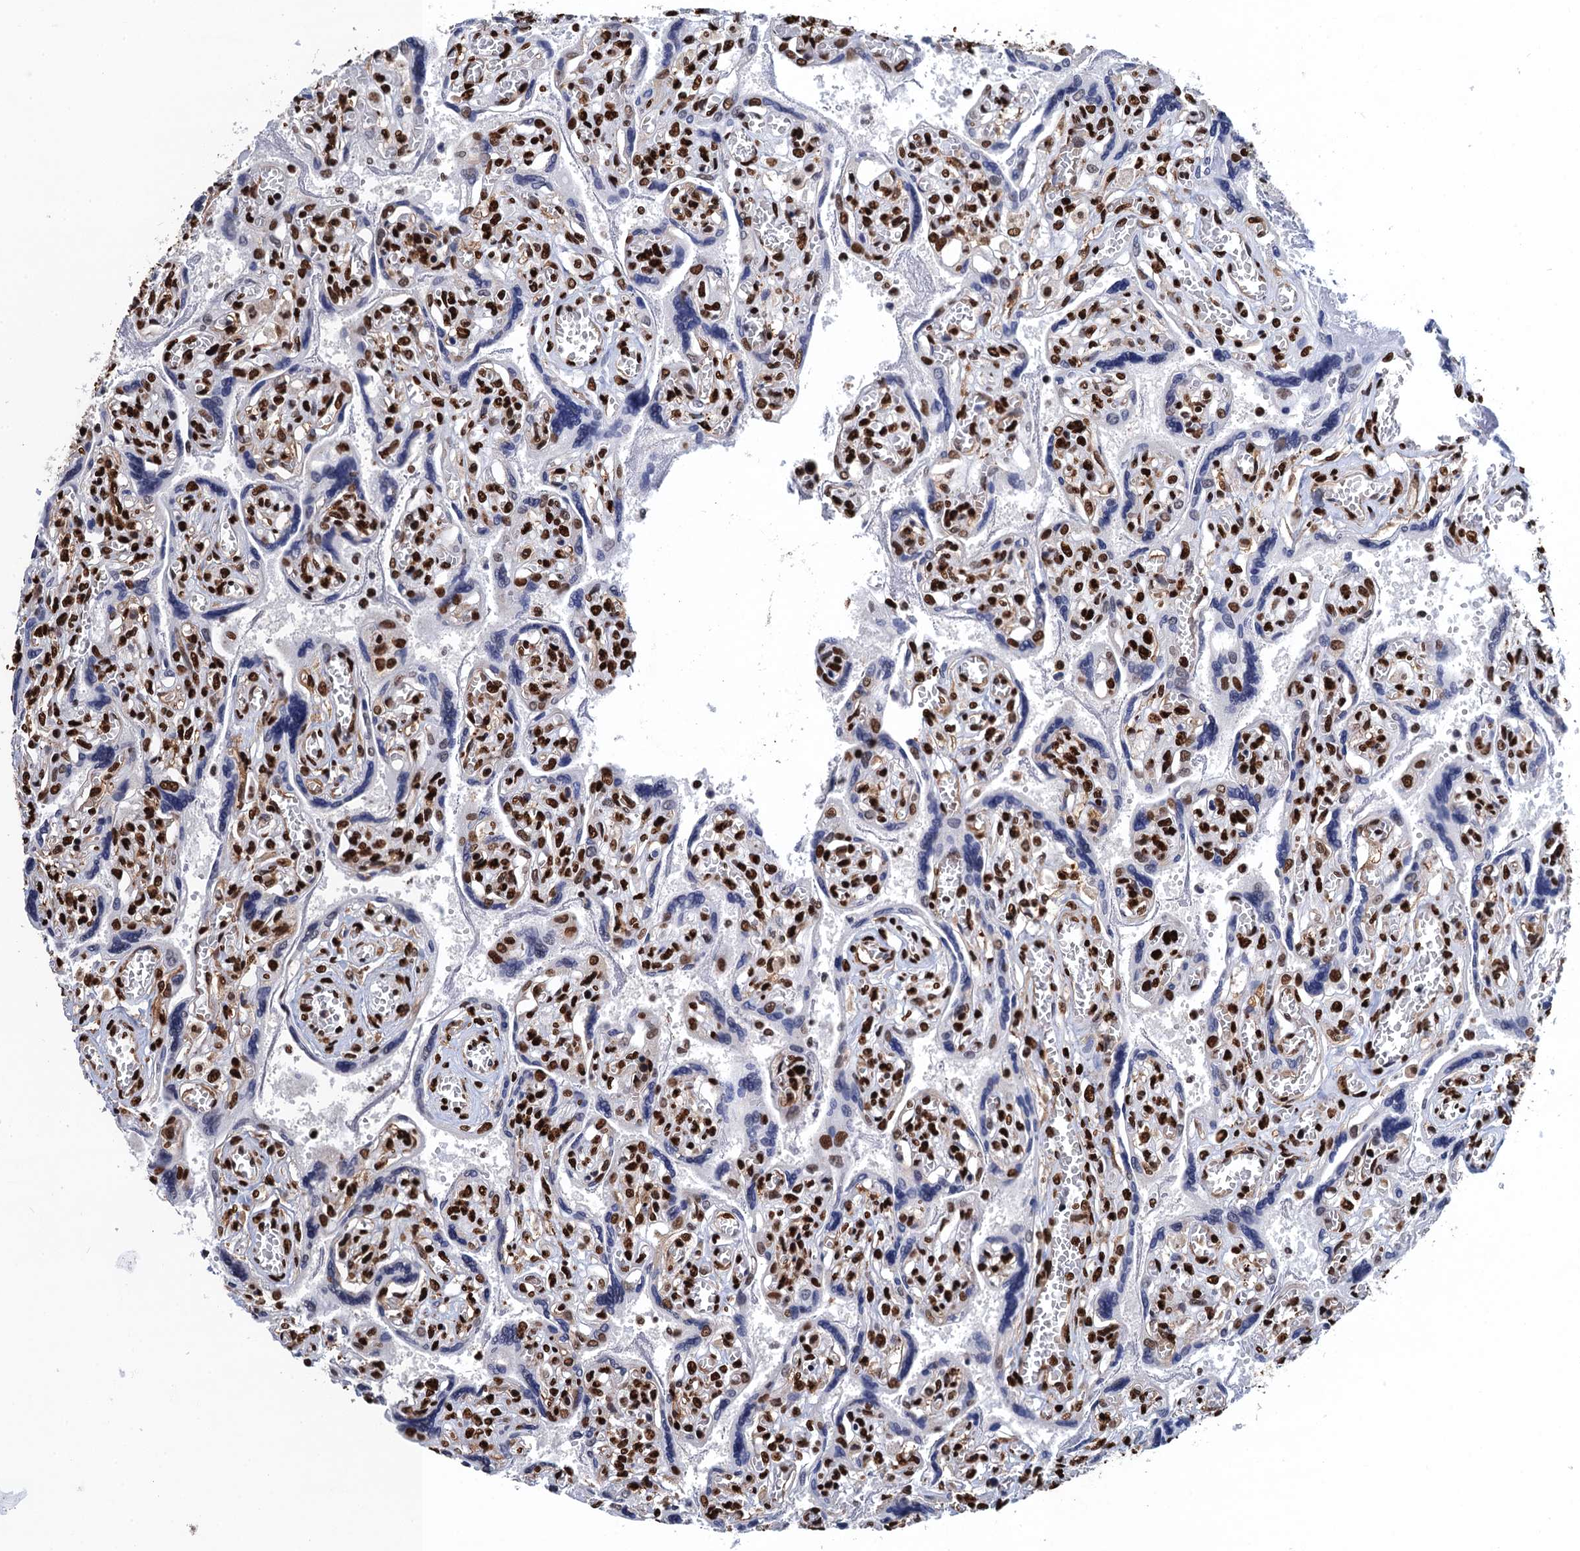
{"staining": {"intensity": "negative", "quantity": "none", "location": "none"}, "tissue": "placenta", "cell_type": "Trophoblastic cells", "image_type": "normal", "snomed": [{"axis": "morphology", "description": "Normal tissue, NOS"}, {"axis": "topography", "description": "Placenta"}], "caption": "DAB (3,3'-diaminobenzidine) immunohistochemical staining of unremarkable placenta exhibits no significant expression in trophoblastic cells. (Immunohistochemistry, brightfield microscopy, high magnification).", "gene": "UBA2", "patient": {"sex": "female", "age": 39}}